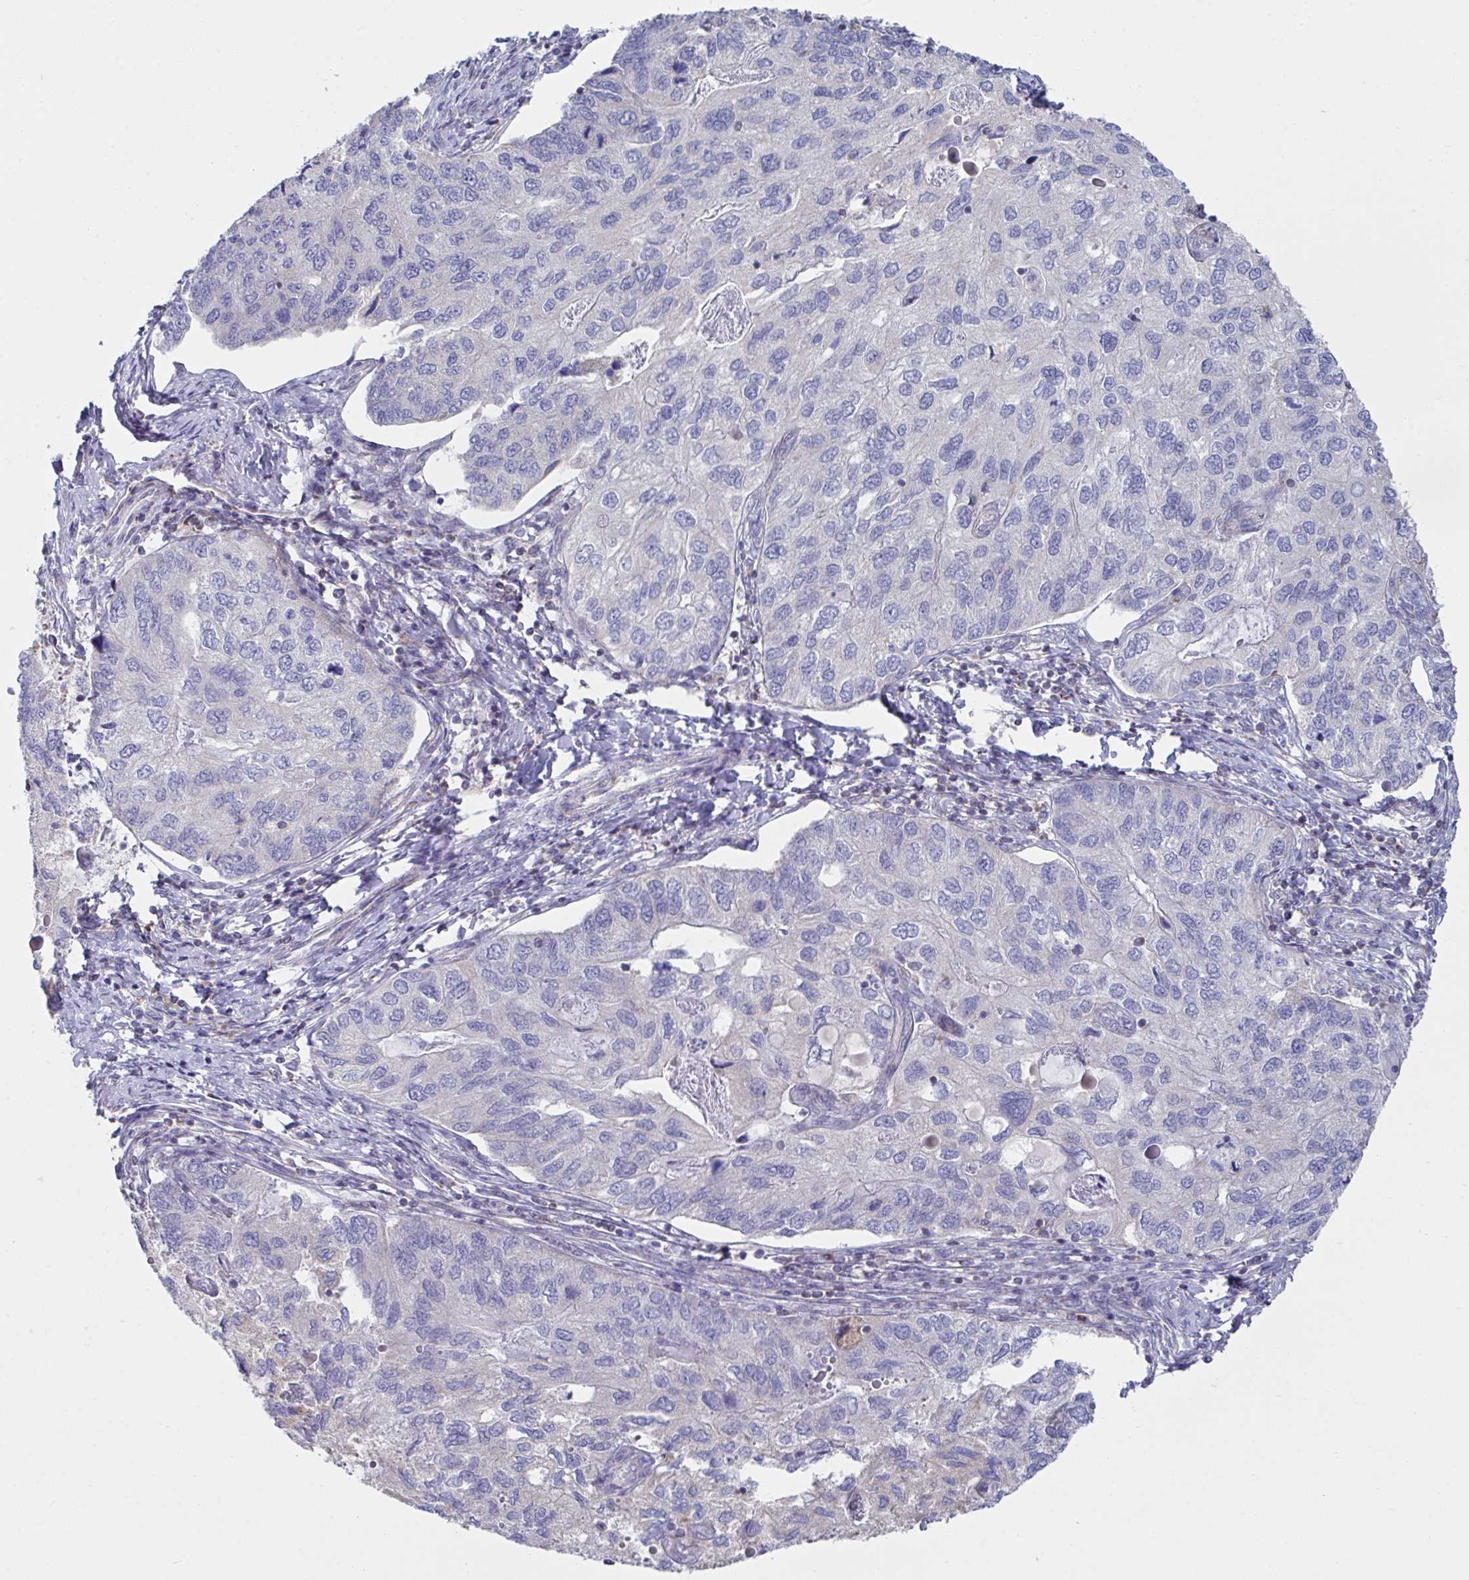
{"staining": {"intensity": "negative", "quantity": "none", "location": "none"}, "tissue": "endometrial cancer", "cell_type": "Tumor cells", "image_type": "cancer", "snomed": [{"axis": "morphology", "description": "Carcinoma, NOS"}, {"axis": "topography", "description": "Uterus"}], "caption": "The histopathology image exhibits no significant expression in tumor cells of carcinoma (endometrial).", "gene": "NDUFA7", "patient": {"sex": "female", "age": 76}}